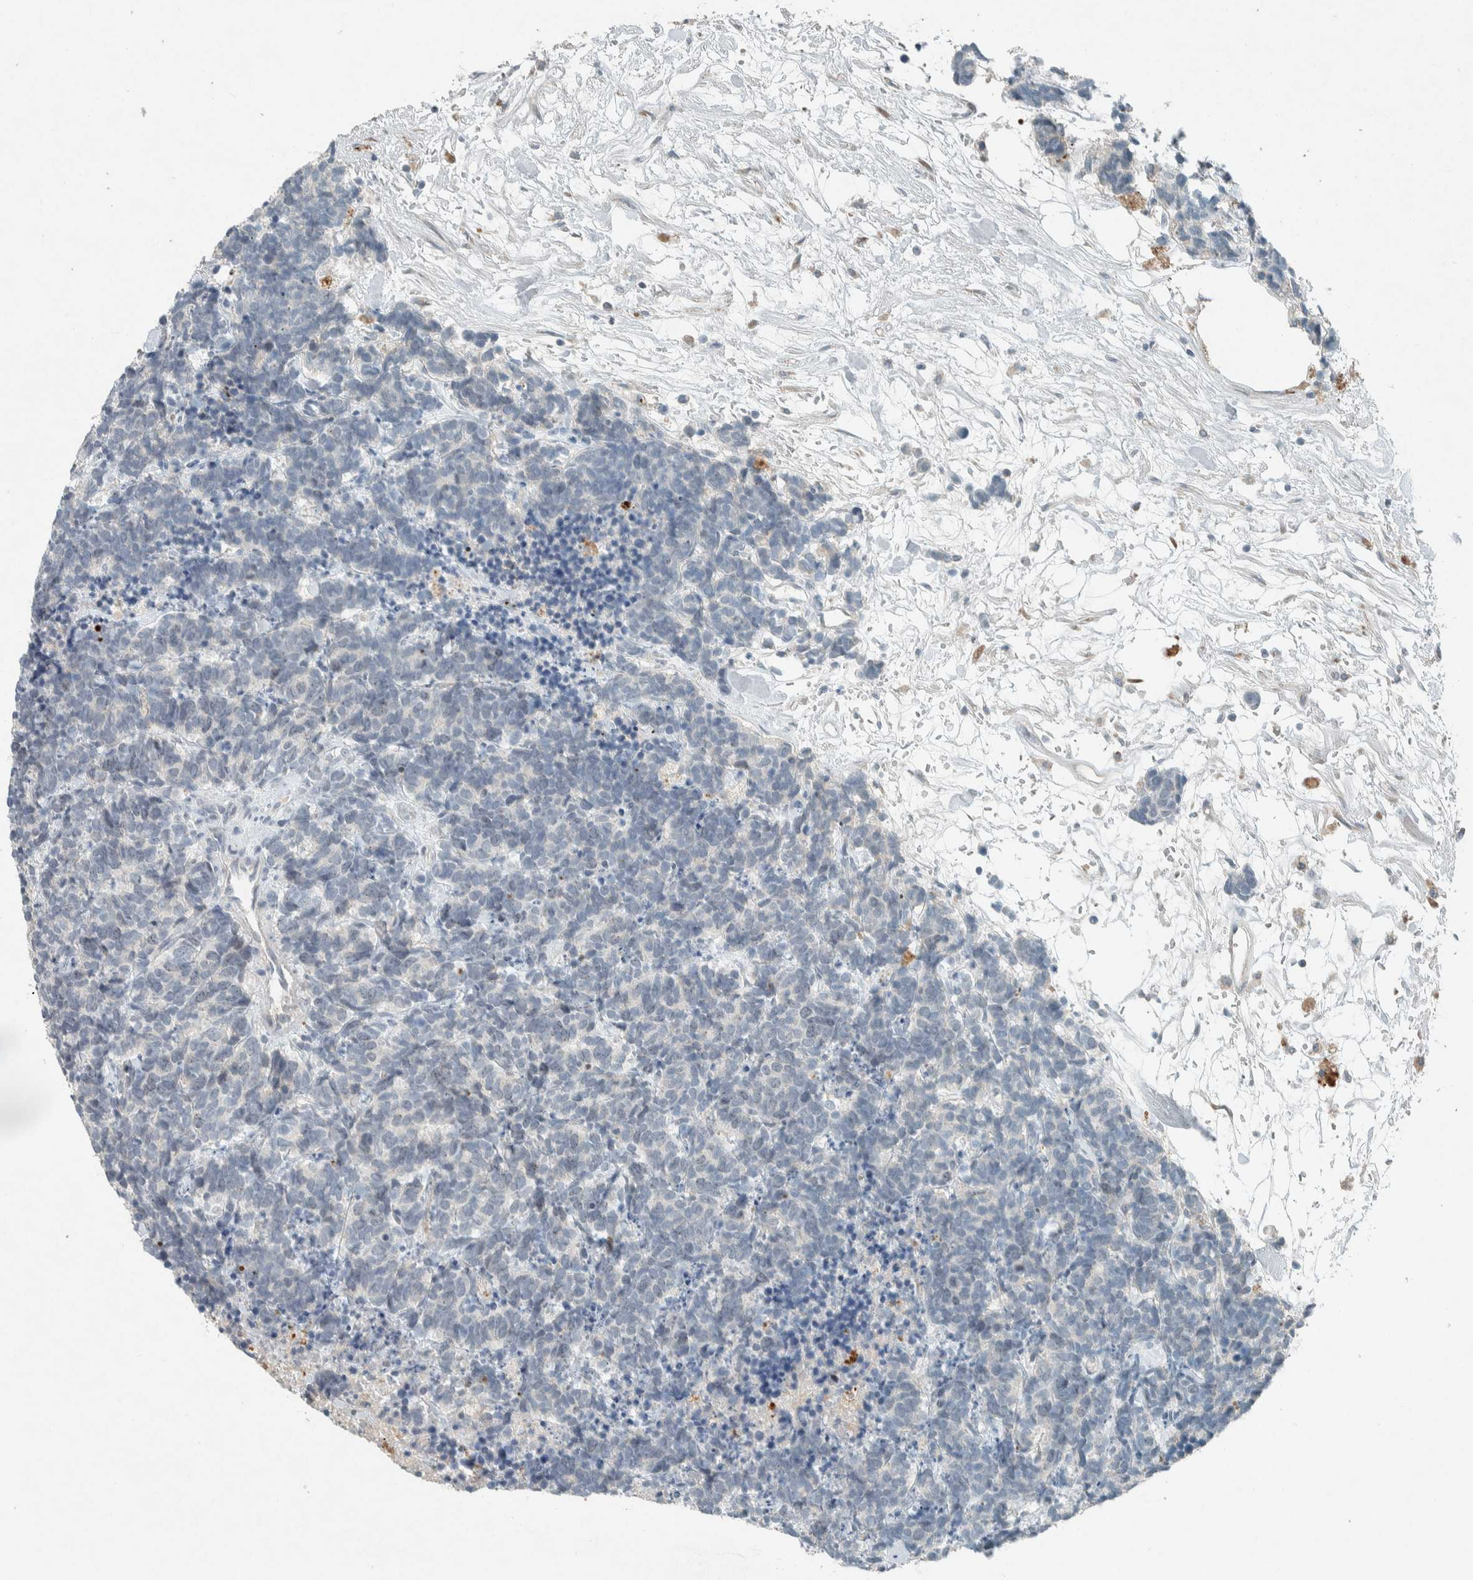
{"staining": {"intensity": "negative", "quantity": "none", "location": "none"}, "tissue": "carcinoid", "cell_type": "Tumor cells", "image_type": "cancer", "snomed": [{"axis": "morphology", "description": "Carcinoma, NOS"}, {"axis": "morphology", "description": "Carcinoid, malignant, NOS"}, {"axis": "topography", "description": "Urinary bladder"}], "caption": "An immunohistochemistry (IHC) image of carcinoma is shown. There is no staining in tumor cells of carcinoma.", "gene": "CERCAM", "patient": {"sex": "male", "age": 57}}